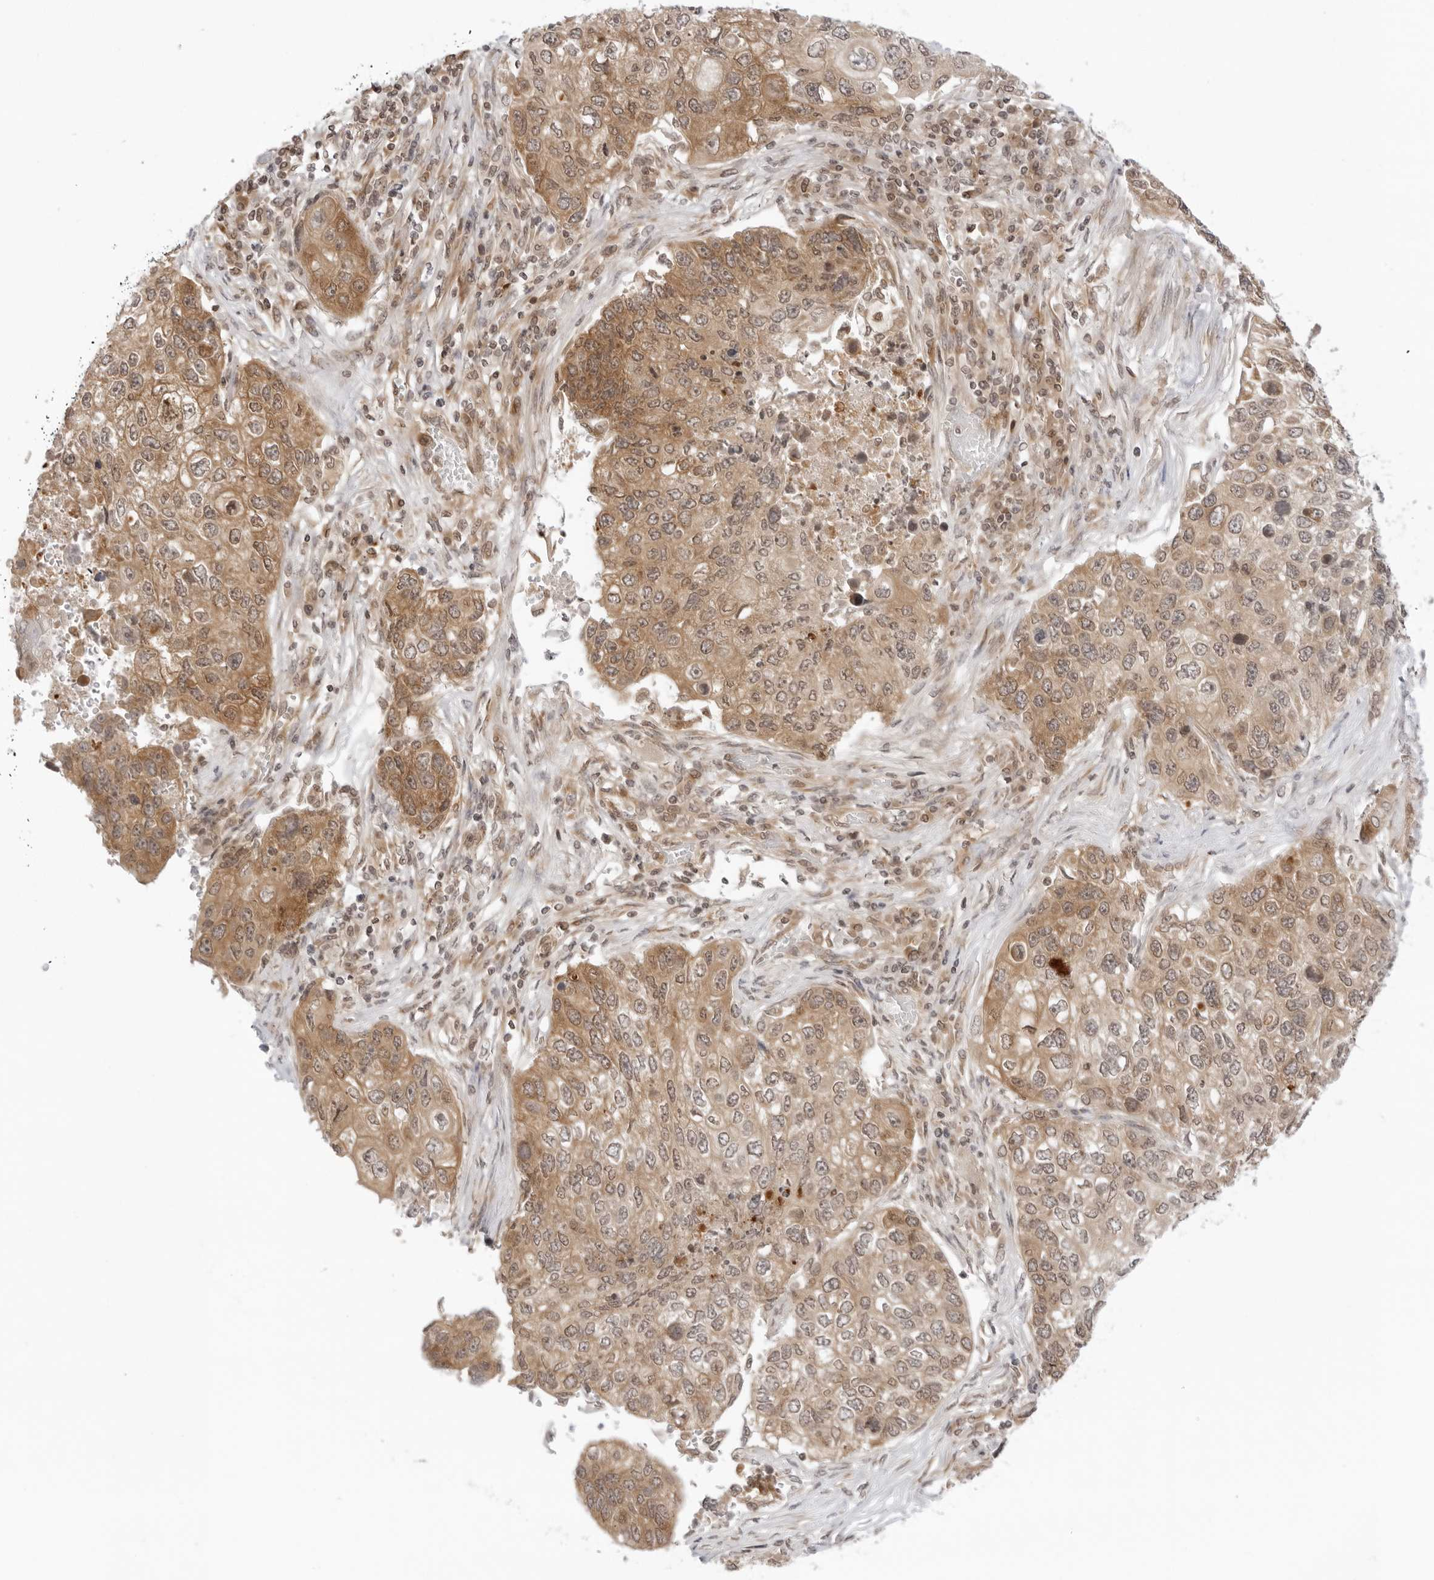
{"staining": {"intensity": "moderate", "quantity": ">75%", "location": "cytoplasmic/membranous"}, "tissue": "lung cancer", "cell_type": "Tumor cells", "image_type": "cancer", "snomed": [{"axis": "morphology", "description": "Squamous cell carcinoma, NOS"}, {"axis": "topography", "description": "Lung"}], "caption": "Immunohistochemistry histopathology image of neoplastic tissue: human lung cancer stained using immunohistochemistry exhibits medium levels of moderate protein expression localized specifically in the cytoplasmic/membranous of tumor cells, appearing as a cytoplasmic/membranous brown color.", "gene": "PRRC2C", "patient": {"sex": "male", "age": 61}}